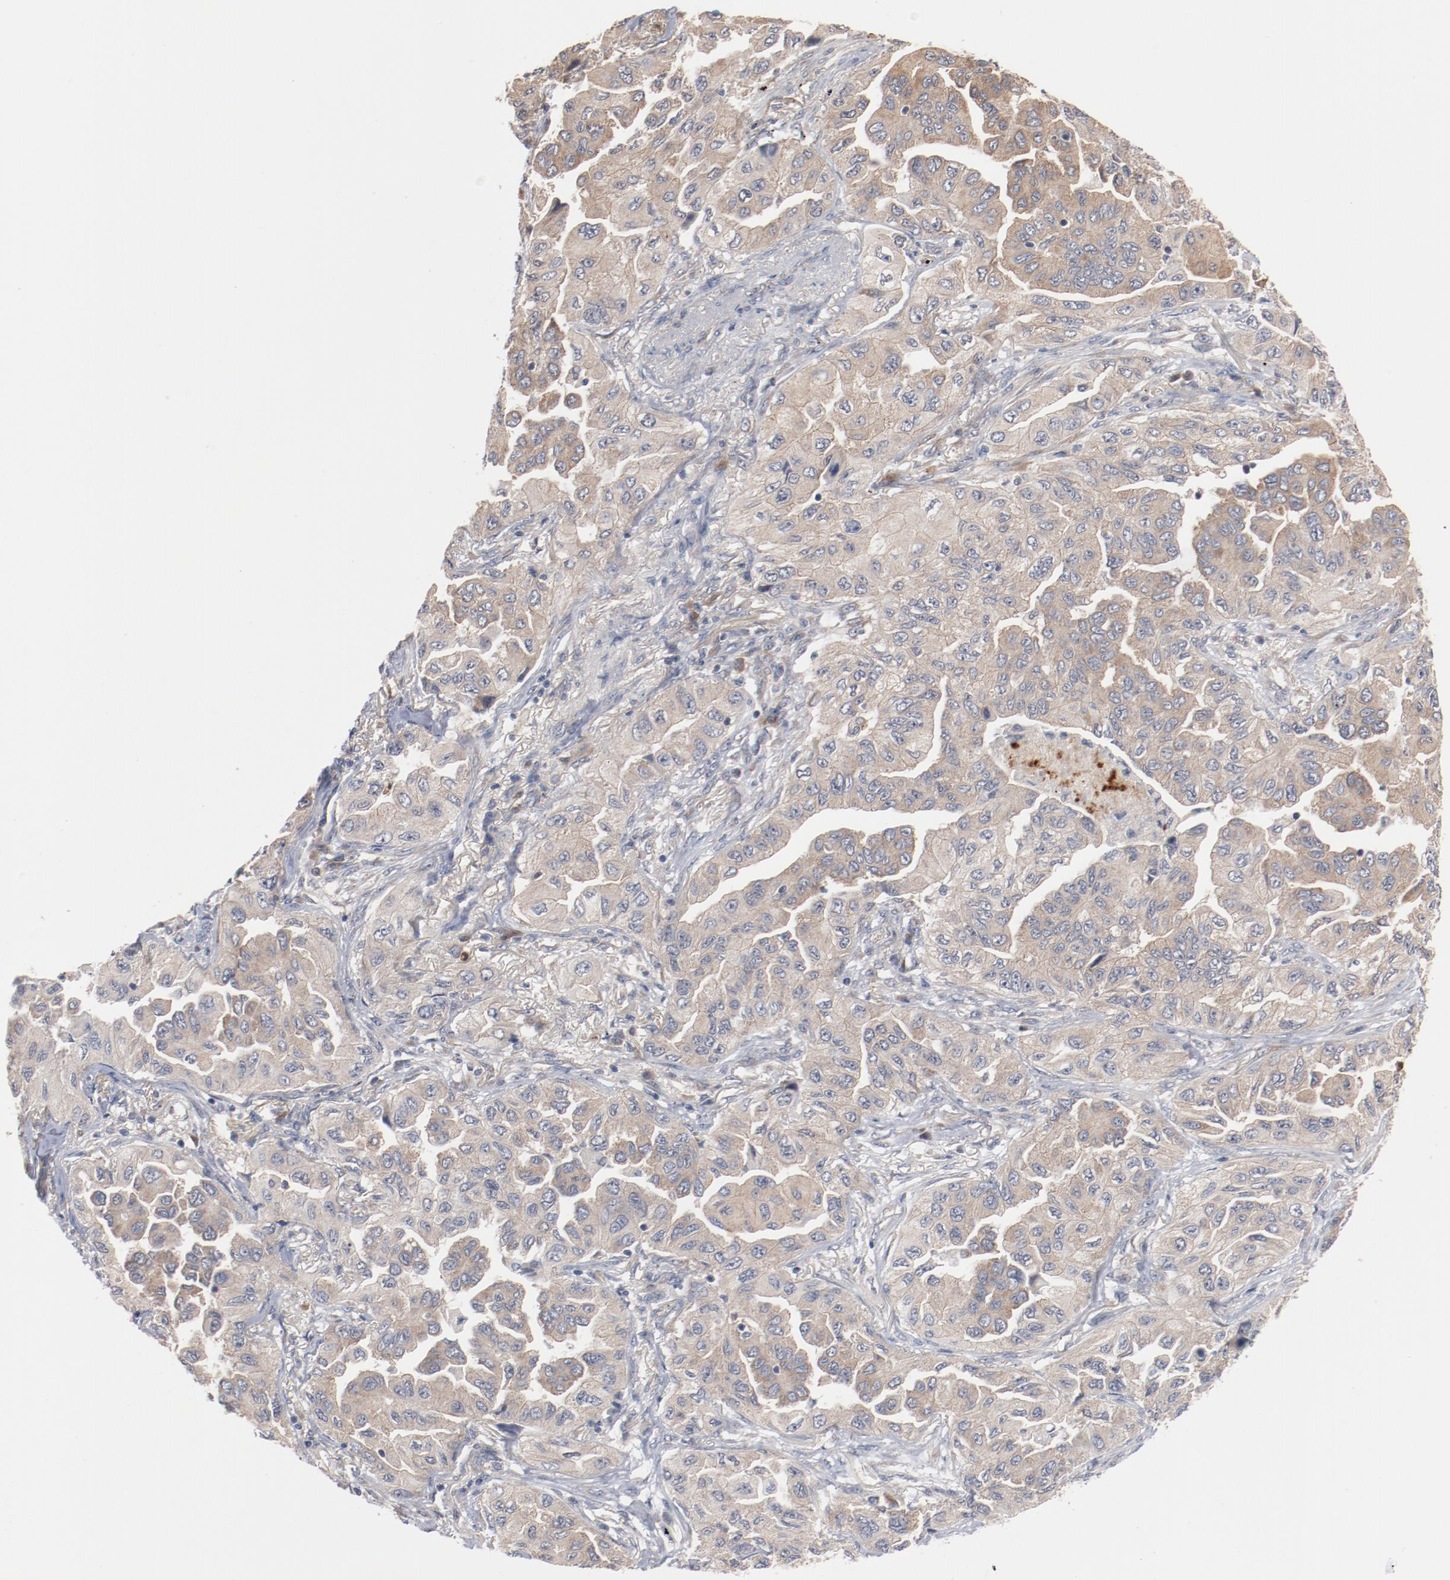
{"staining": {"intensity": "weak", "quantity": ">75%", "location": "cytoplasmic/membranous"}, "tissue": "lung cancer", "cell_type": "Tumor cells", "image_type": "cancer", "snomed": [{"axis": "morphology", "description": "Adenocarcinoma, NOS"}, {"axis": "topography", "description": "Lung"}], "caption": "Tumor cells show weak cytoplasmic/membranous expression in about >75% of cells in lung cancer.", "gene": "RNASE11", "patient": {"sex": "female", "age": 65}}